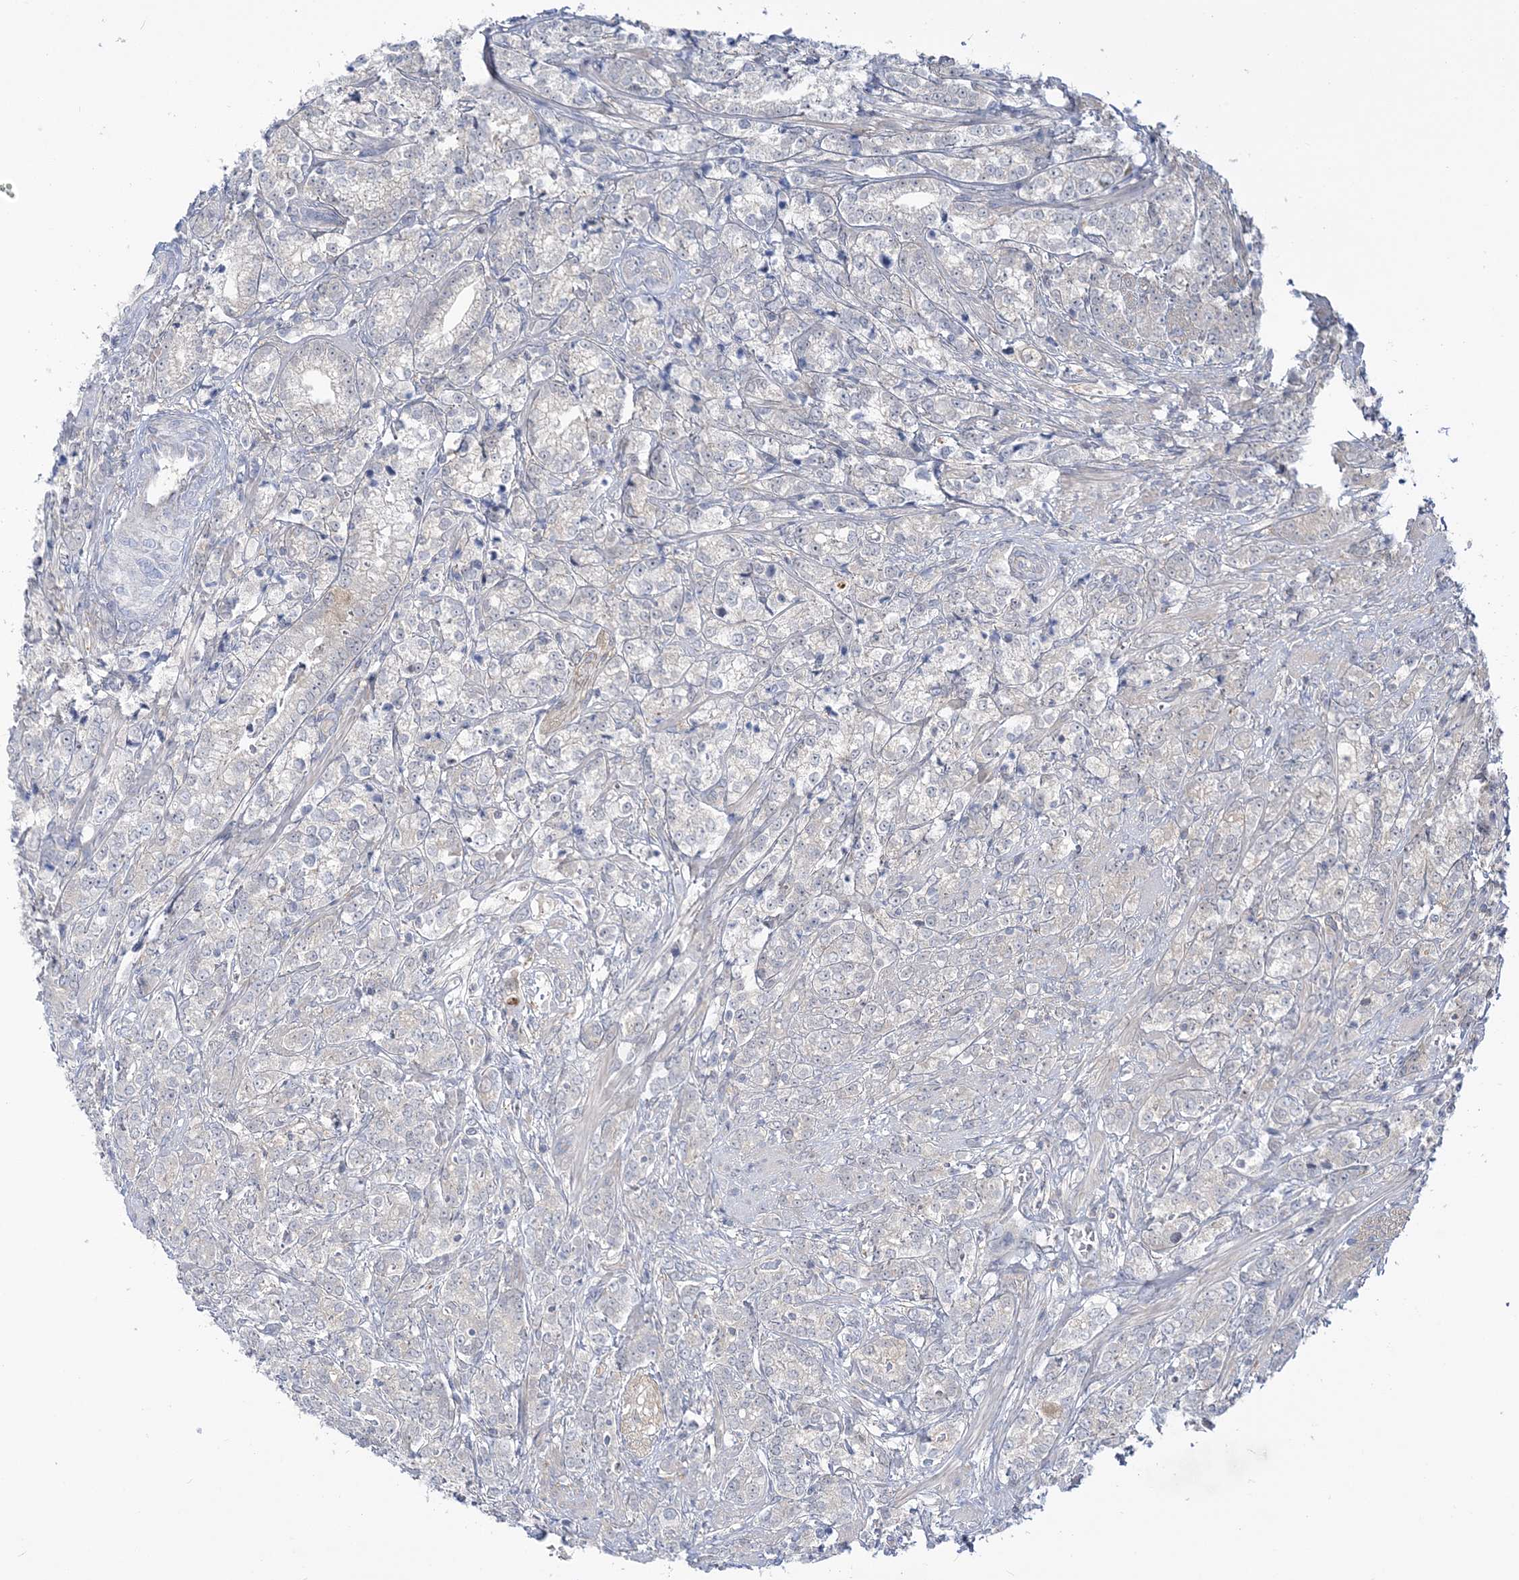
{"staining": {"intensity": "negative", "quantity": "none", "location": "none"}, "tissue": "prostate cancer", "cell_type": "Tumor cells", "image_type": "cancer", "snomed": [{"axis": "morphology", "description": "Adenocarcinoma, High grade"}, {"axis": "topography", "description": "Prostate"}], "caption": "The histopathology image displays no staining of tumor cells in prostate cancer.", "gene": "THADA", "patient": {"sex": "male", "age": 69}}